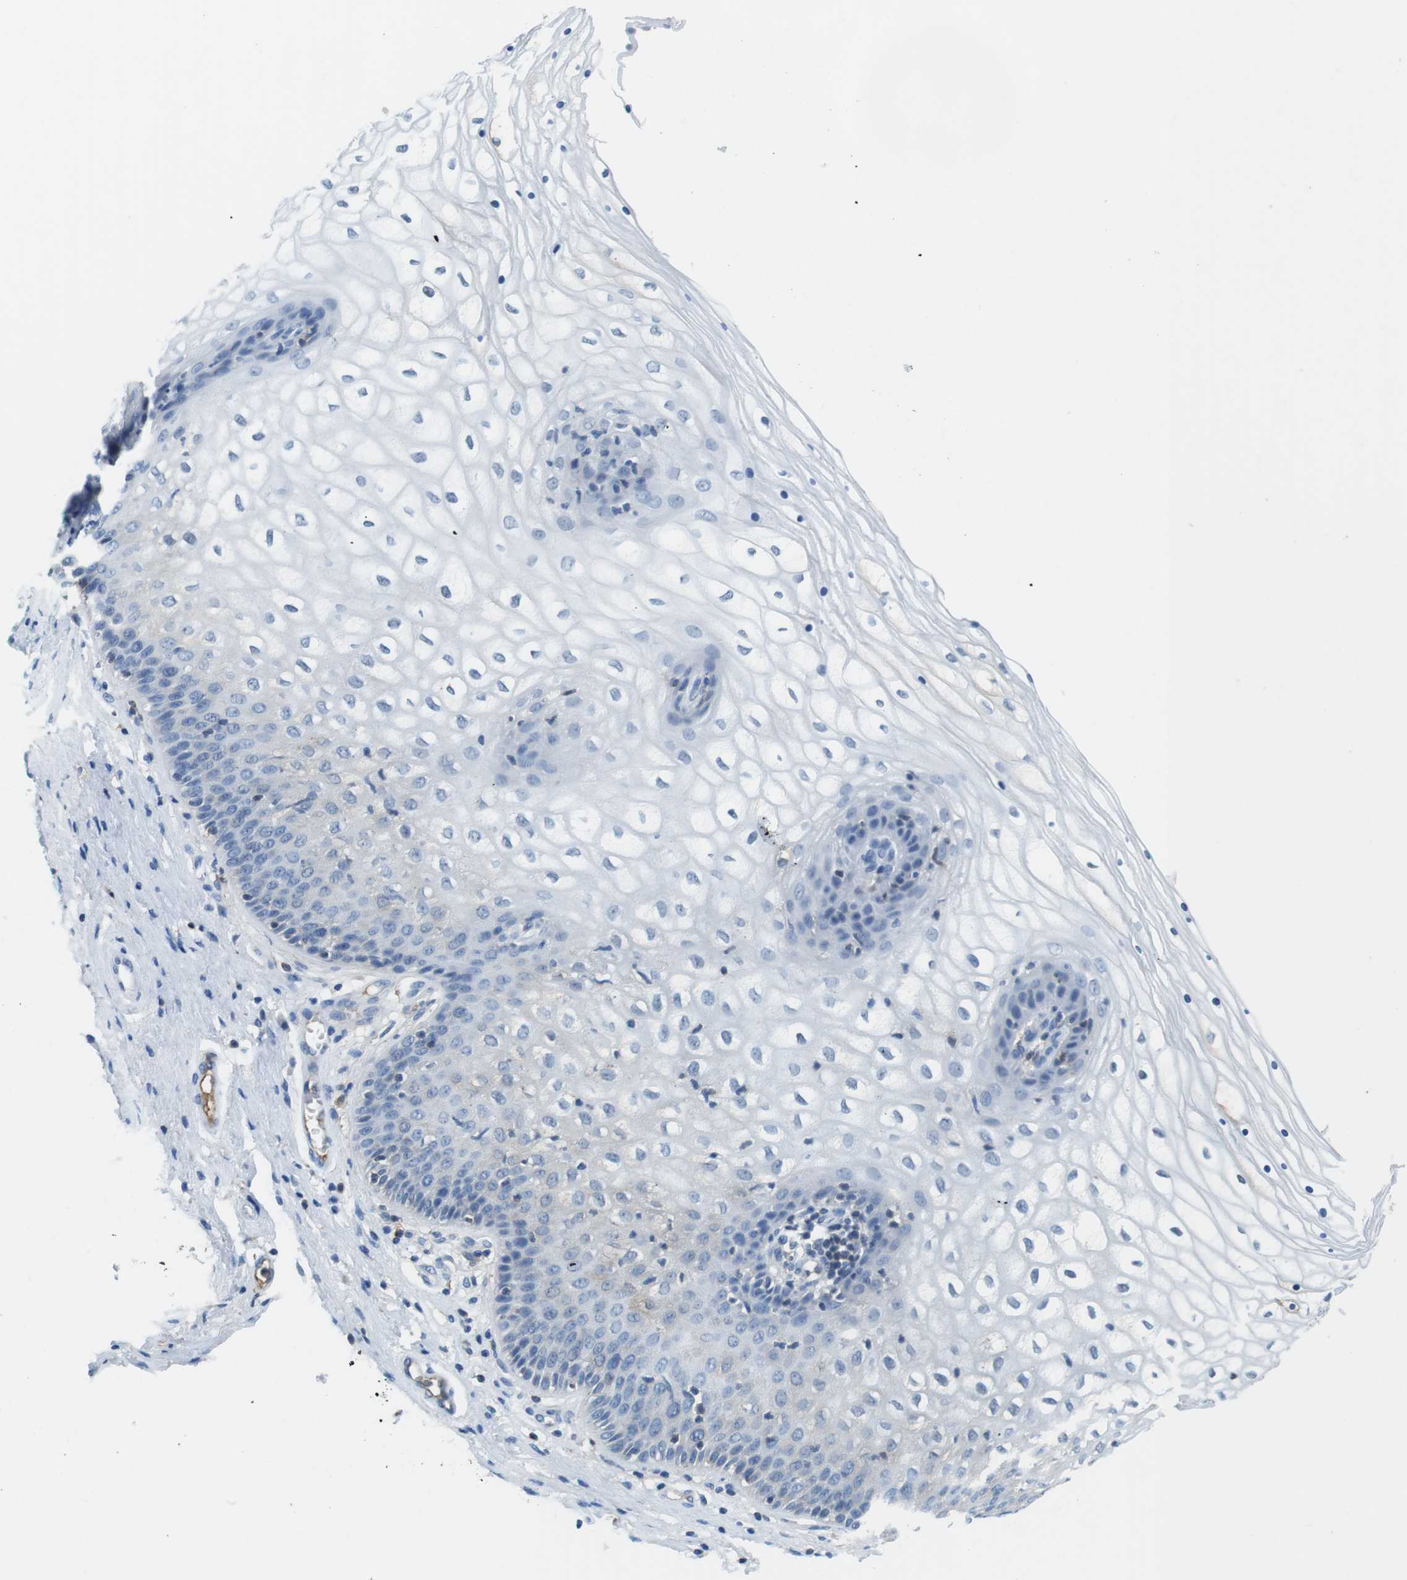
{"staining": {"intensity": "negative", "quantity": "none", "location": "none"}, "tissue": "vagina", "cell_type": "Squamous epithelial cells", "image_type": "normal", "snomed": [{"axis": "morphology", "description": "Normal tissue, NOS"}, {"axis": "topography", "description": "Vagina"}], "caption": "The photomicrograph shows no significant staining in squamous epithelial cells of vagina. Nuclei are stained in blue.", "gene": "TMPRSS15", "patient": {"sex": "female", "age": 34}}